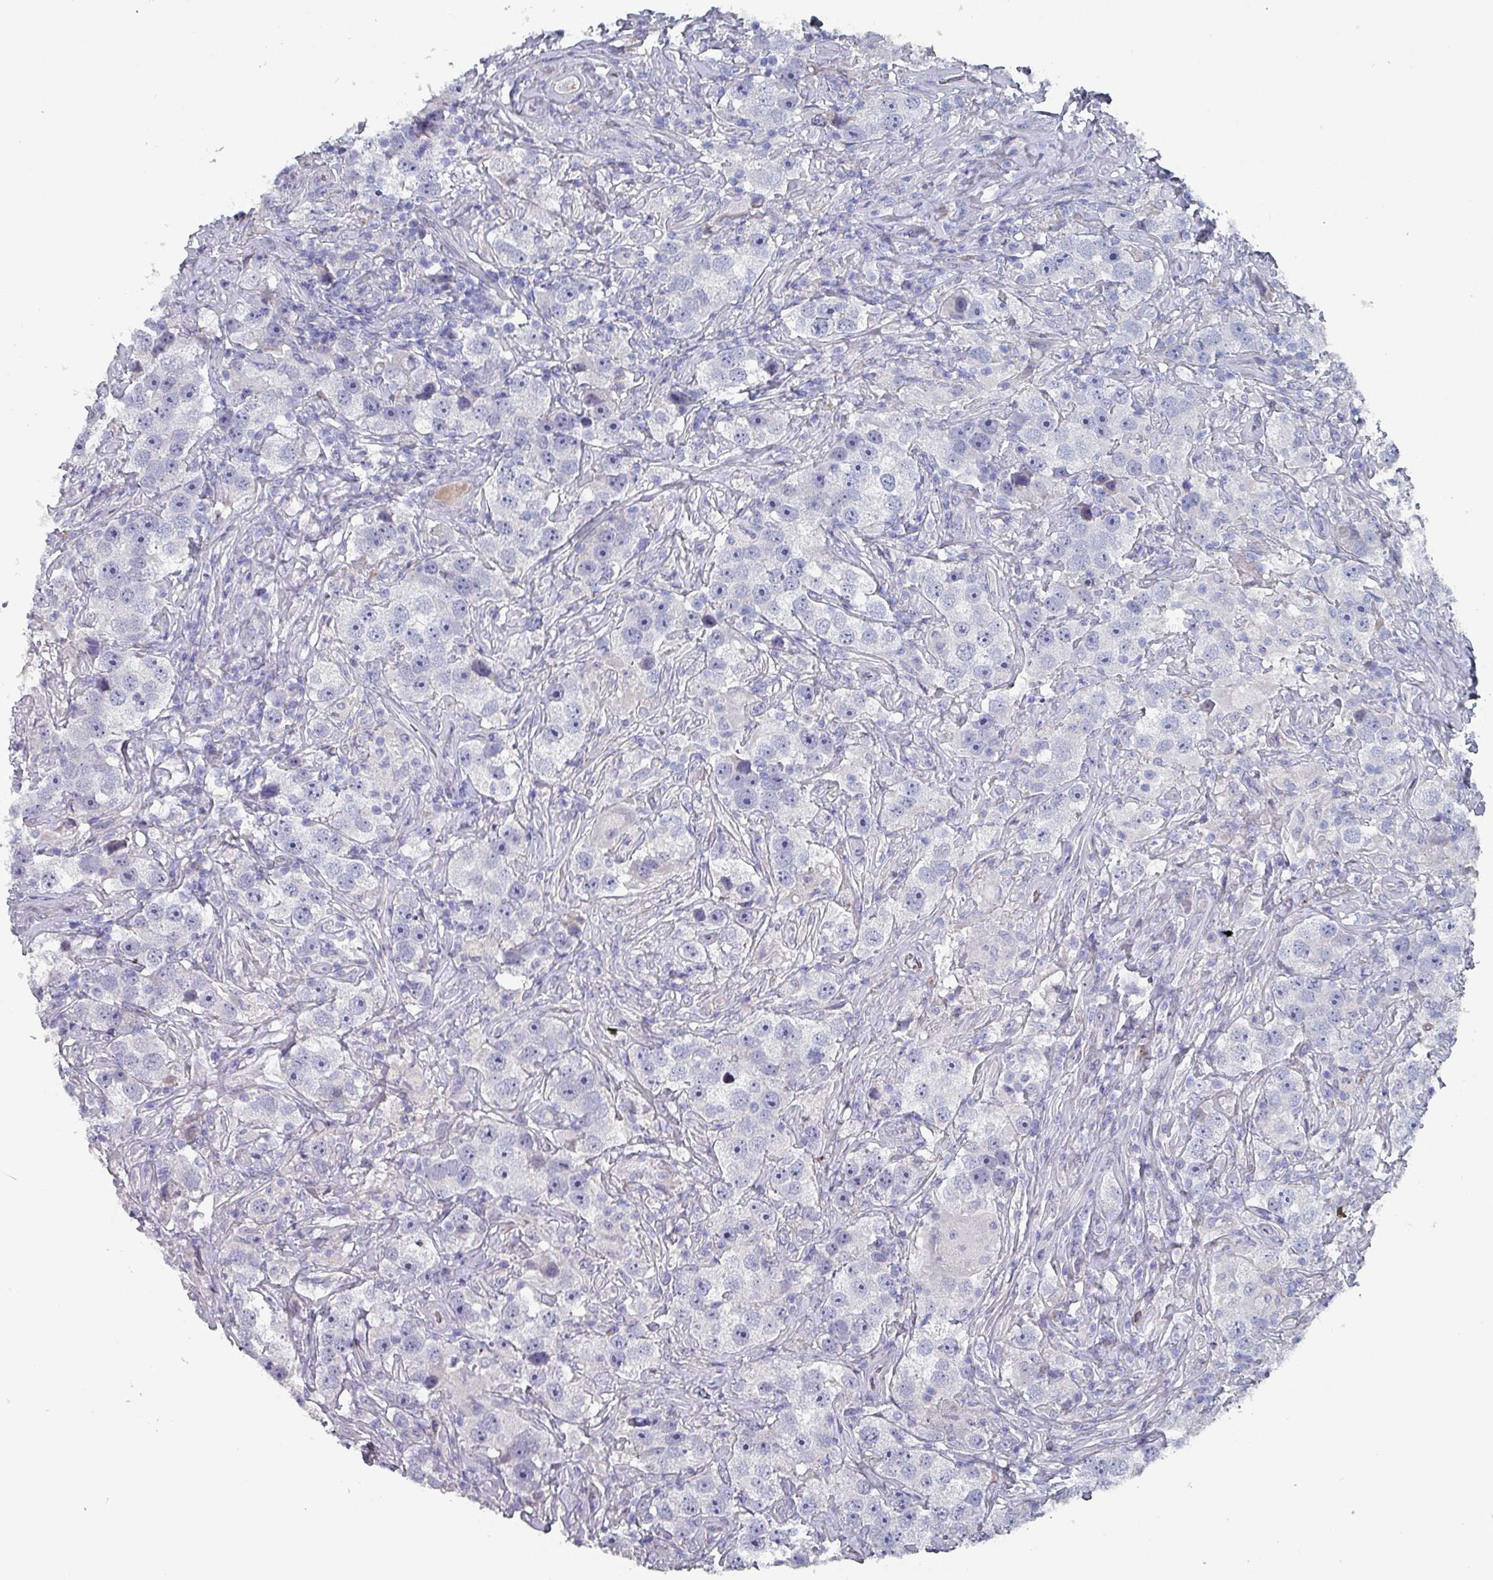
{"staining": {"intensity": "negative", "quantity": "none", "location": "none"}, "tissue": "testis cancer", "cell_type": "Tumor cells", "image_type": "cancer", "snomed": [{"axis": "morphology", "description": "Seminoma, NOS"}, {"axis": "topography", "description": "Testis"}], "caption": "The histopathology image displays no significant staining in tumor cells of testis seminoma. (Stains: DAB (3,3'-diaminobenzidine) IHC with hematoxylin counter stain, Microscopy: brightfield microscopy at high magnification).", "gene": "DRD5", "patient": {"sex": "male", "age": 49}}